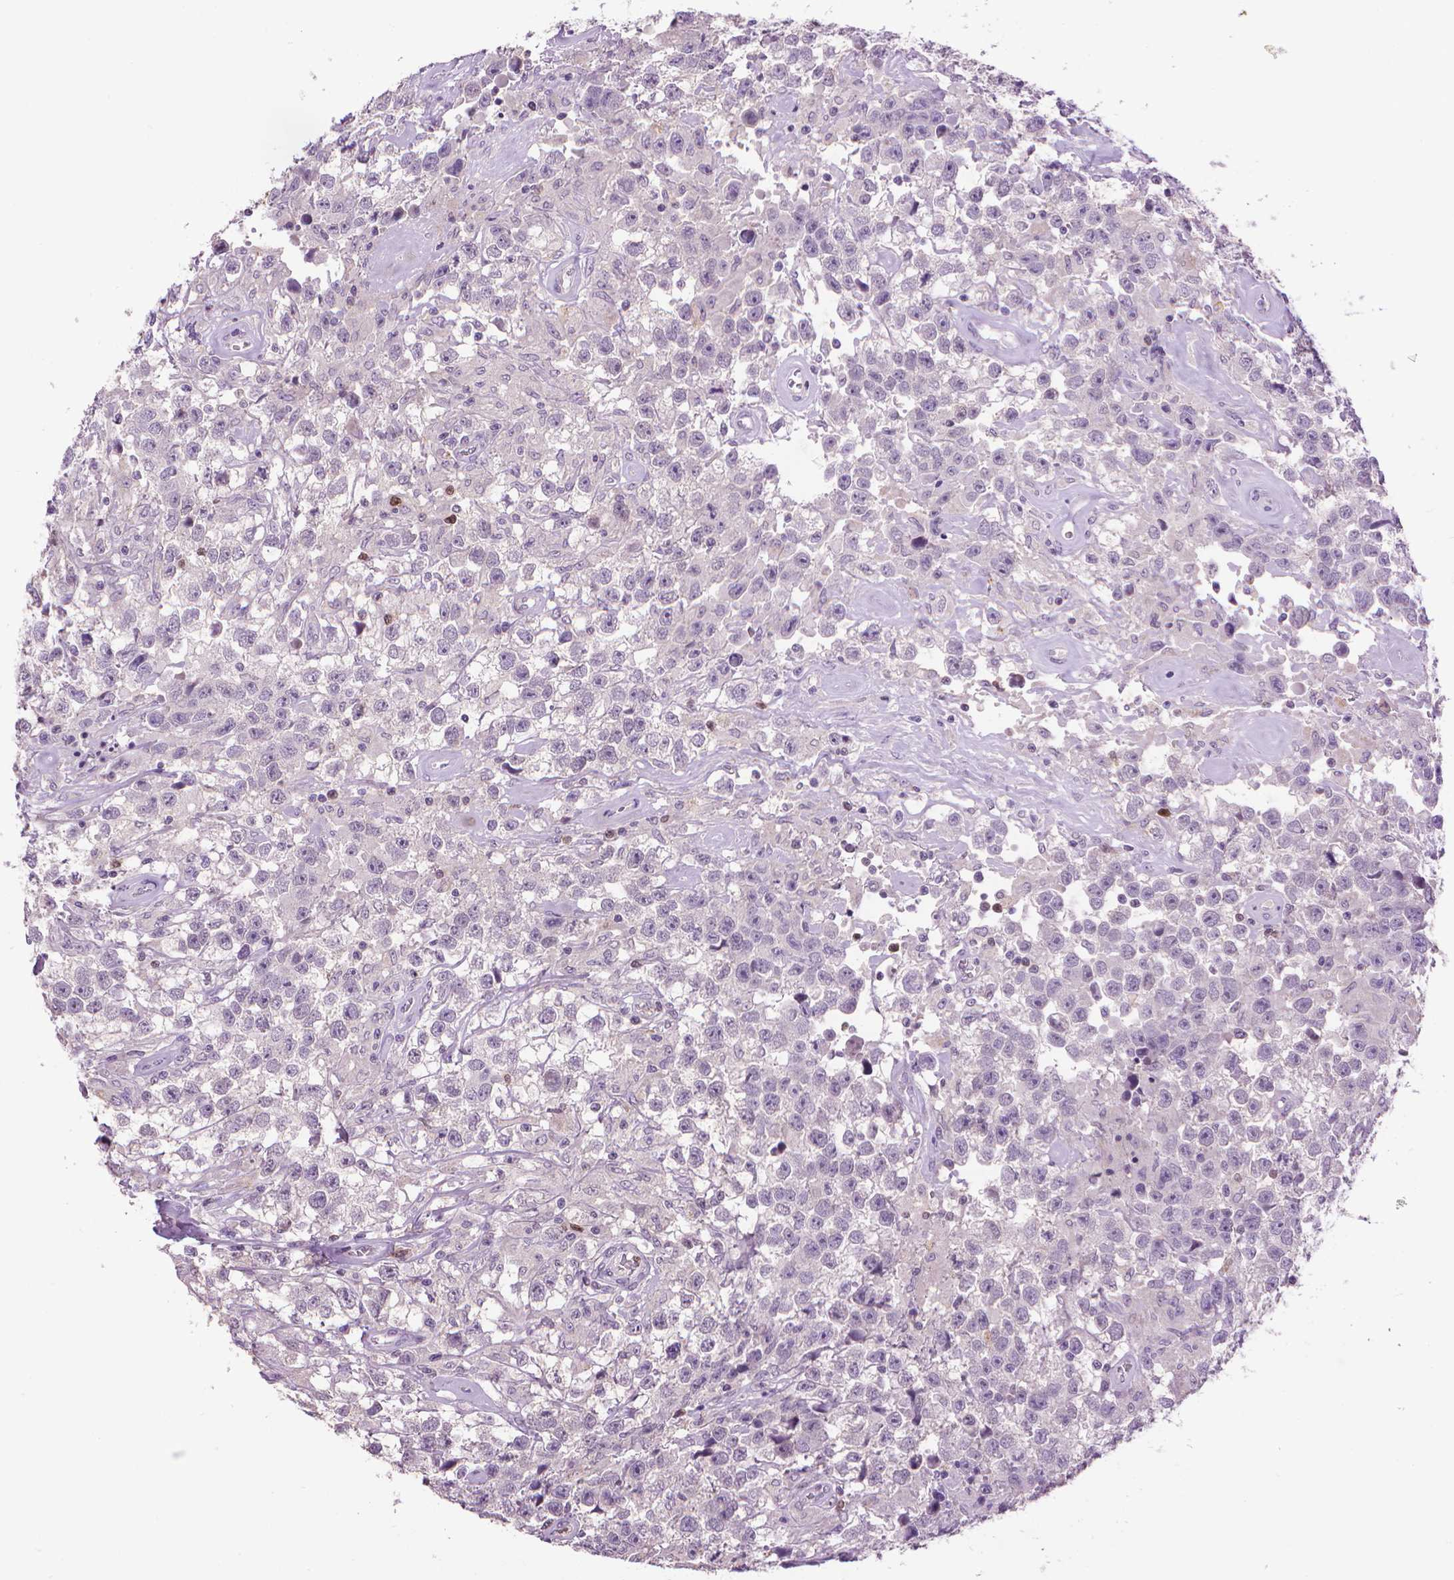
{"staining": {"intensity": "negative", "quantity": "none", "location": "none"}, "tissue": "testis cancer", "cell_type": "Tumor cells", "image_type": "cancer", "snomed": [{"axis": "morphology", "description": "Seminoma, NOS"}, {"axis": "topography", "description": "Testis"}], "caption": "IHC histopathology image of neoplastic tissue: human testis cancer (seminoma) stained with DAB displays no significant protein expression in tumor cells.", "gene": "CDKN2D", "patient": {"sex": "male", "age": 43}}